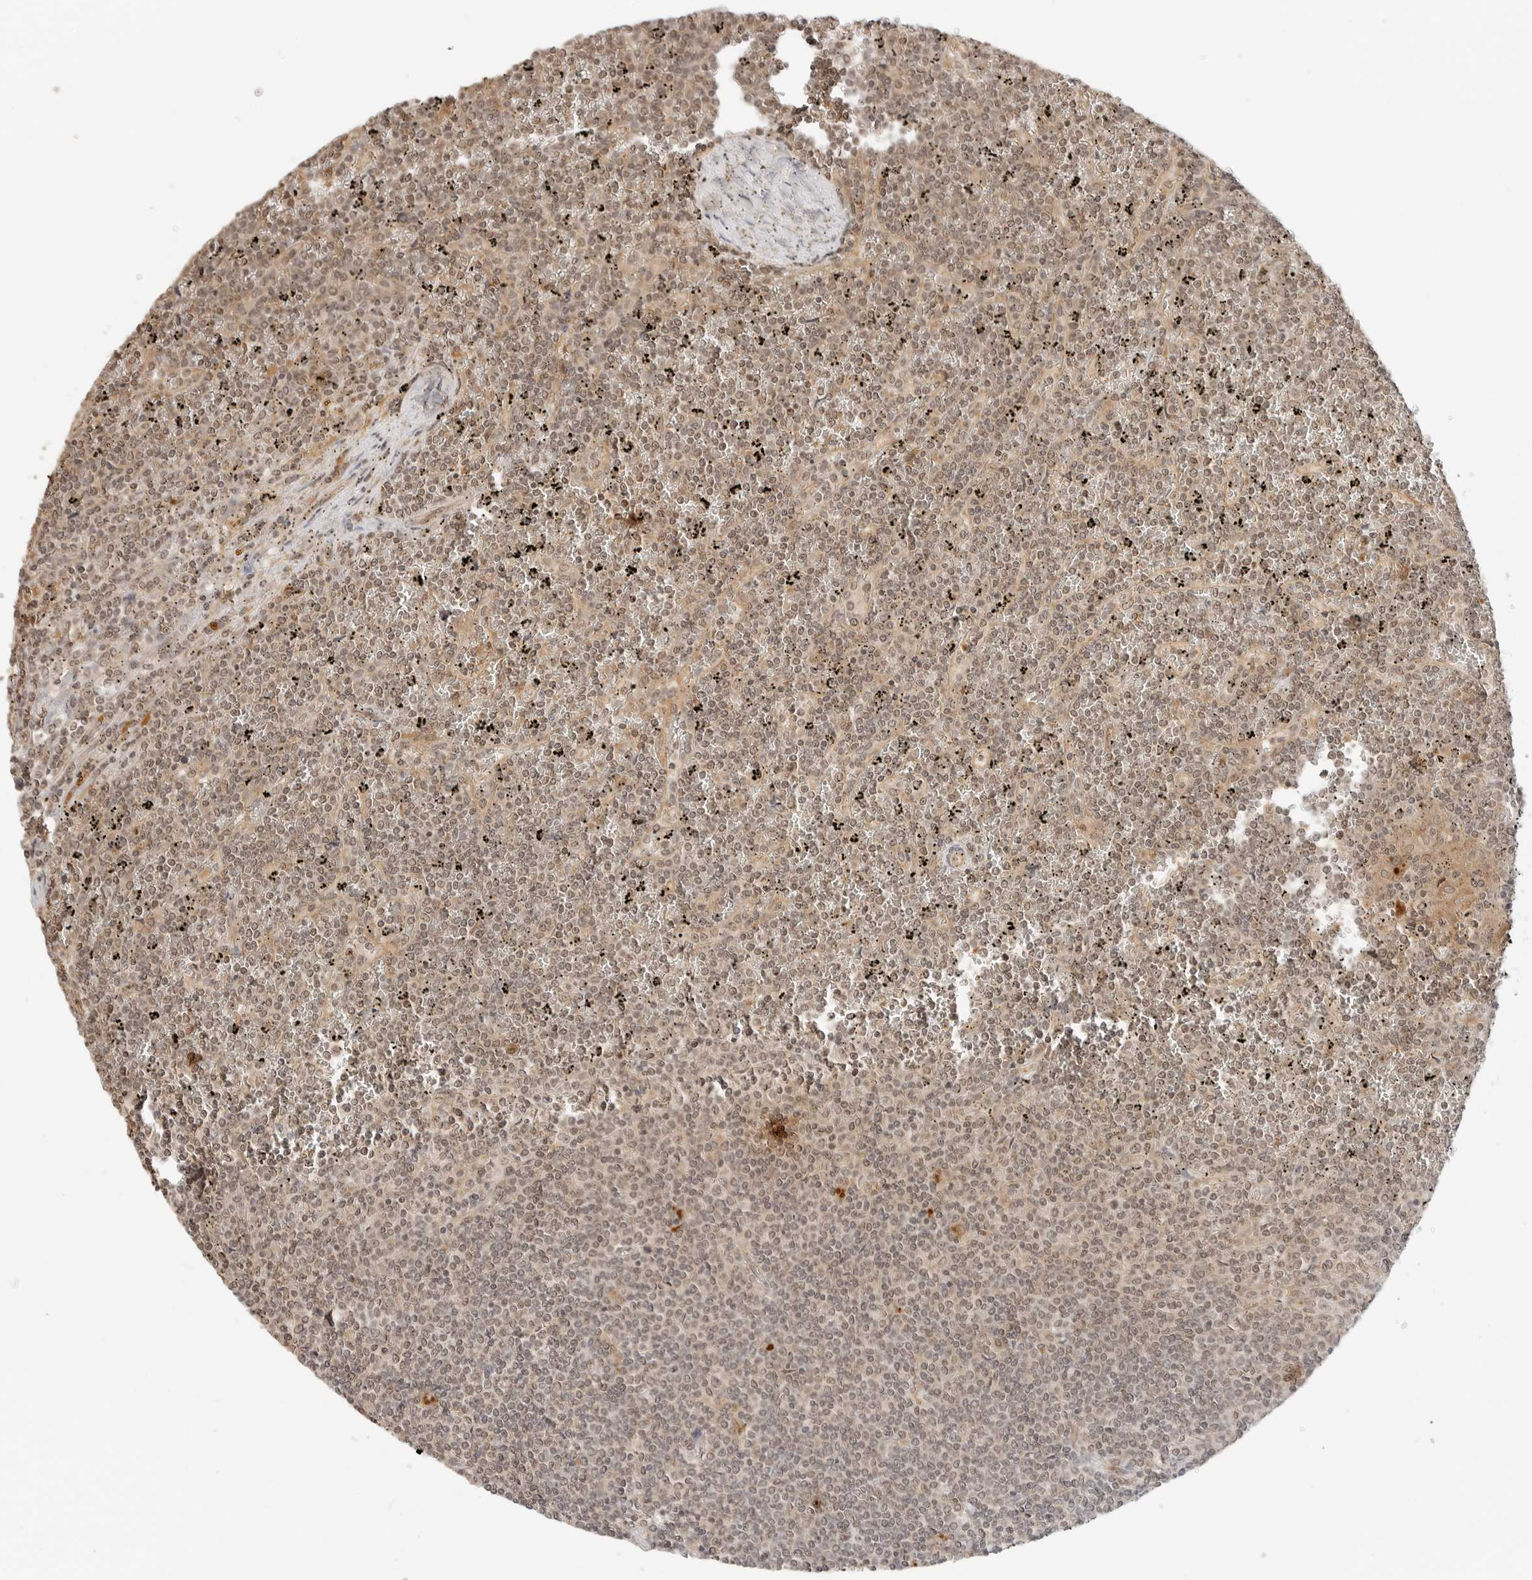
{"staining": {"intensity": "weak", "quantity": ">75%", "location": "cytoplasmic/membranous,nuclear"}, "tissue": "lymphoma", "cell_type": "Tumor cells", "image_type": "cancer", "snomed": [{"axis": "morphology", "description": "Malignant lymphoma, non-Hodgkin's type, Low grade"}, {"axis": "topography", "description": "Spleen"}], "caption": "Human lymphoma stained with a protein marker demonstrates weak staining in tumor cells.", "gene": "GPR34", "patient": {"sex": "female", "age": 19}}